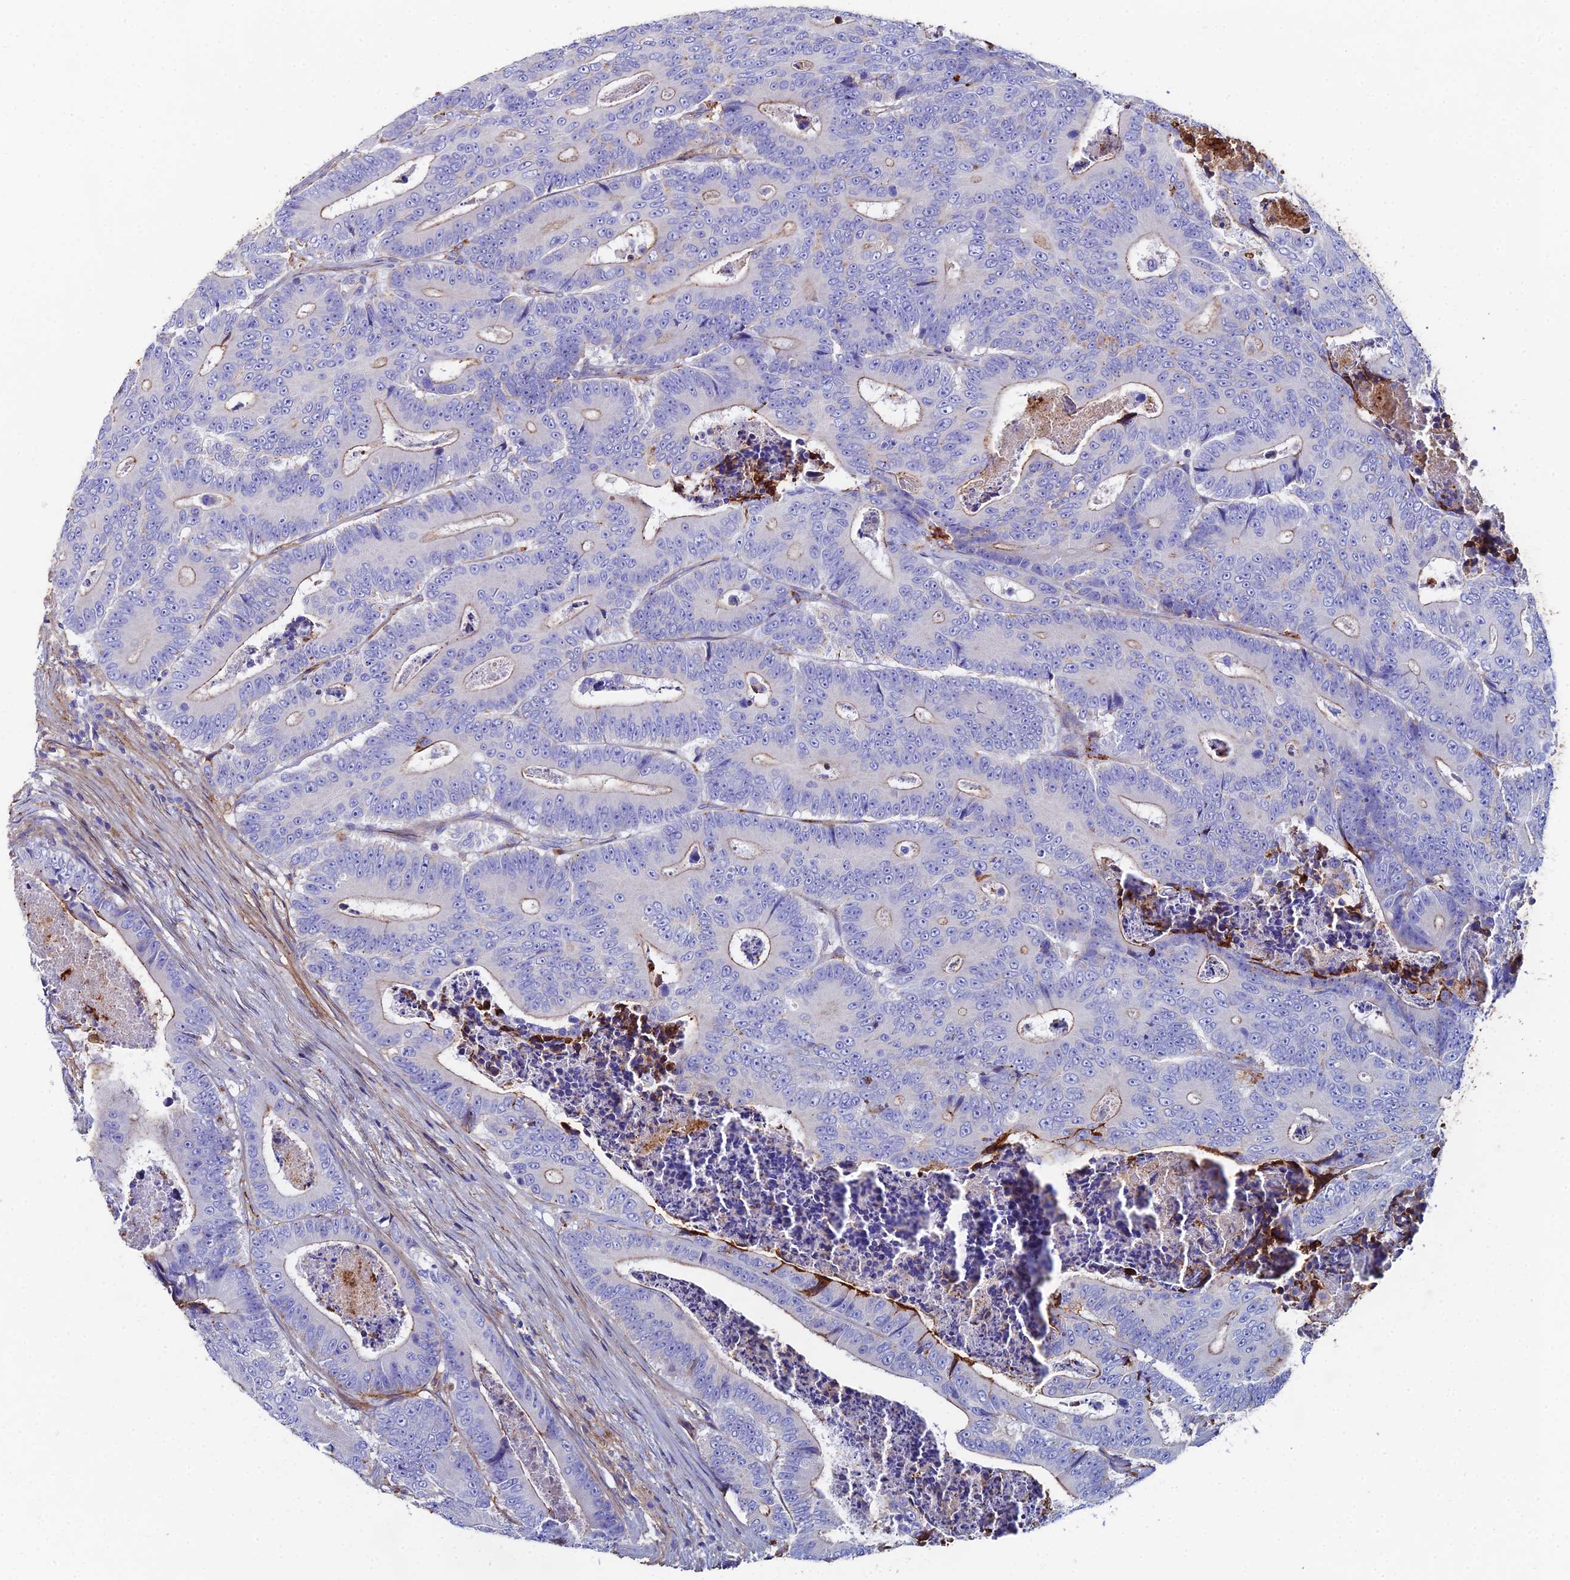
{"staining": {"intensity": "weak", "quantity": "<25%", "location": "cytoplasmic/membranous"}, "tissue": "colorectal cancer", "cell_type": "Tumor cells", "image_type": "cancer", "snomed": [{"axis": "morphology", "description": "Adenocarcinoma, NOS"}, {"axis": "topography", "description": "Colon"}], "caption": "Protein analysis of colorectal cancer exhibits no significant positivity in tumor cells.", "gene": "C6", "patient": {"sex": "male", "age": 83}}